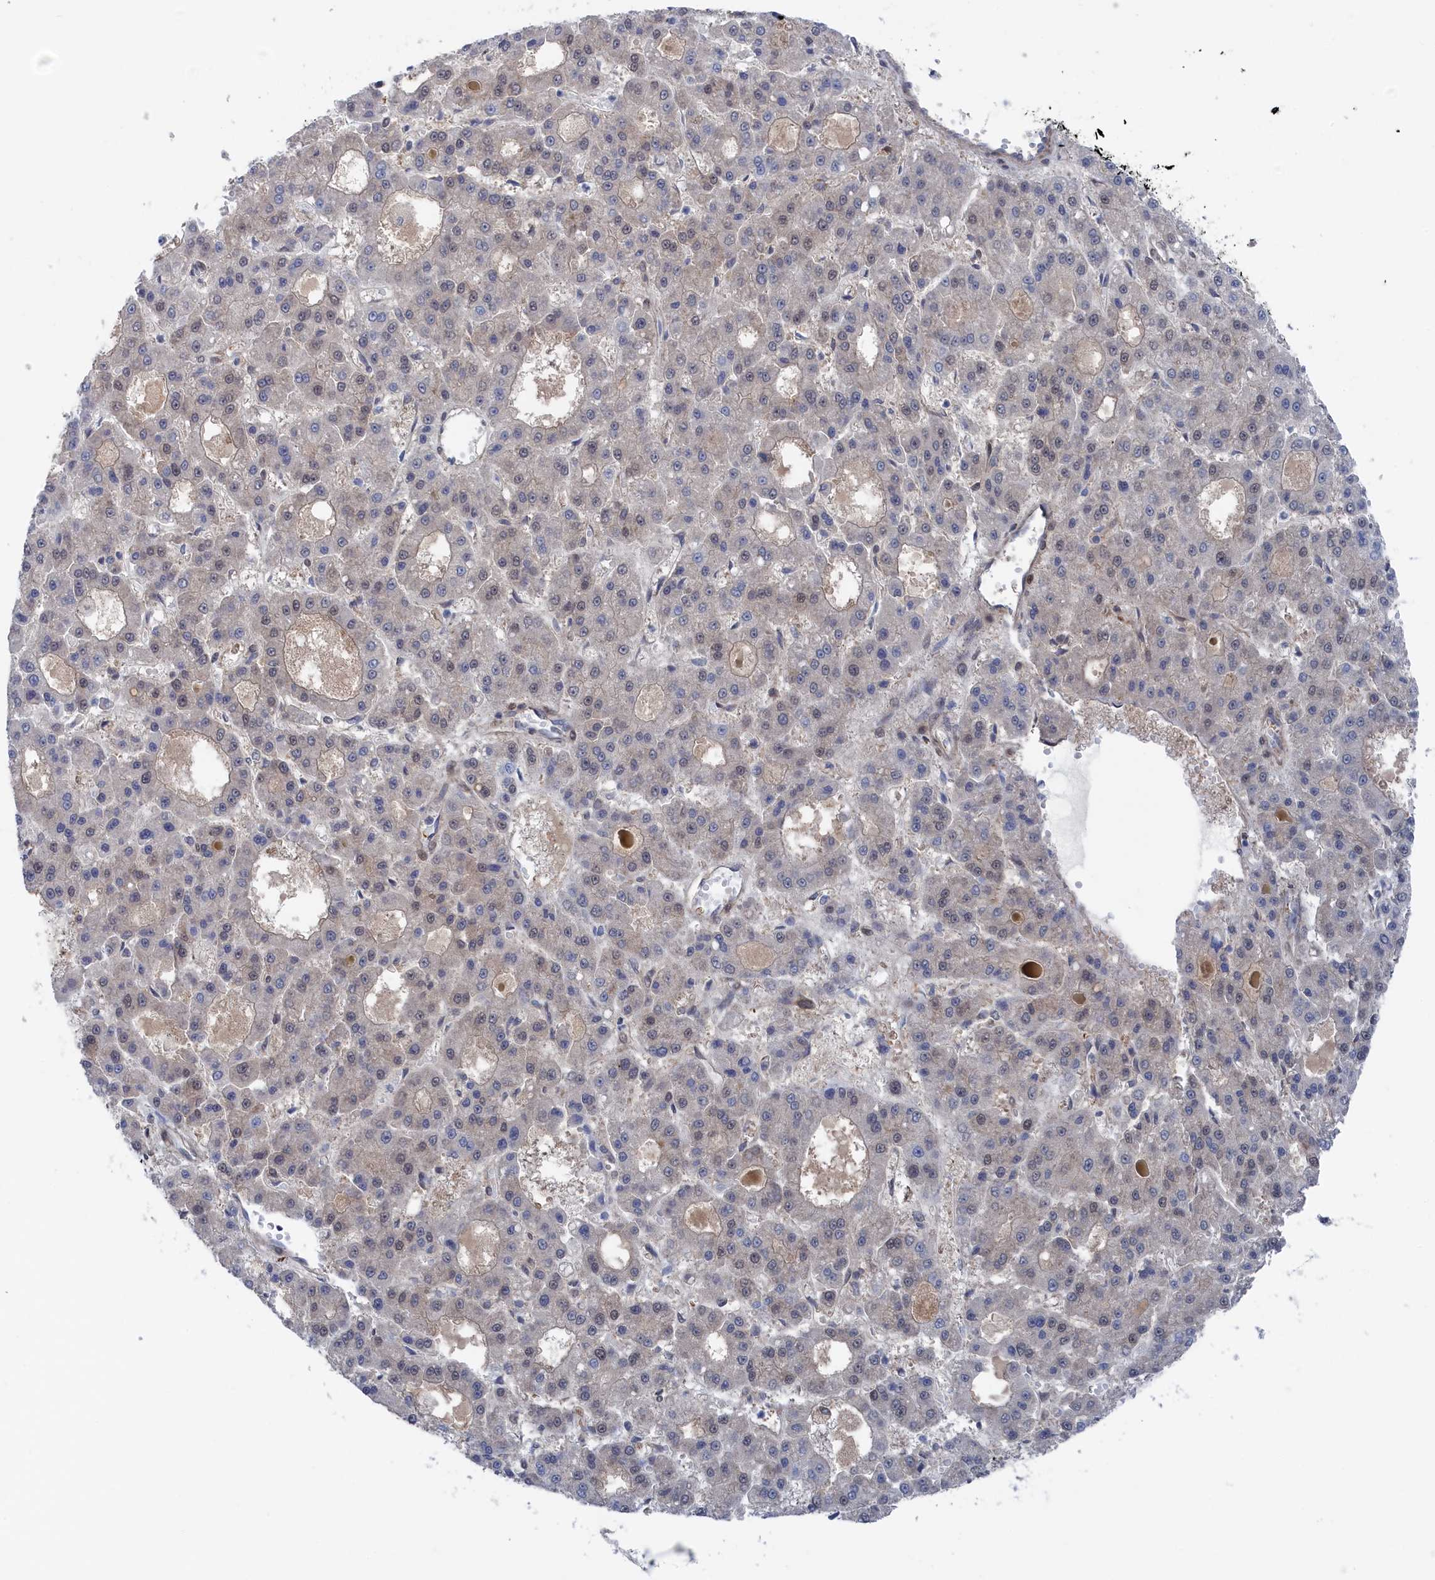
{"staining": {"intensity": "weak", "quantity": "25%-75%", "location": "nuclear"}, "tissue": "liver cancer", "cell_type": "Tumor cells", "image_type": "cancer", "snomed": [{"axis": "morphology", "description": "Carcinoma, Hepatocellular, NOS"}, {"axis": "topography", "description": "Liver"}], "caption": "DAB (3,3'-diaminobenzidine) immunohistochemical staining of liver cancer (hepatocellular carcinoma) reveals weak nuclear protein staining in about 25%-75% of tumor cells.", "gene": "IRGQ", "patient": {"sex": "male", "age": 70}}